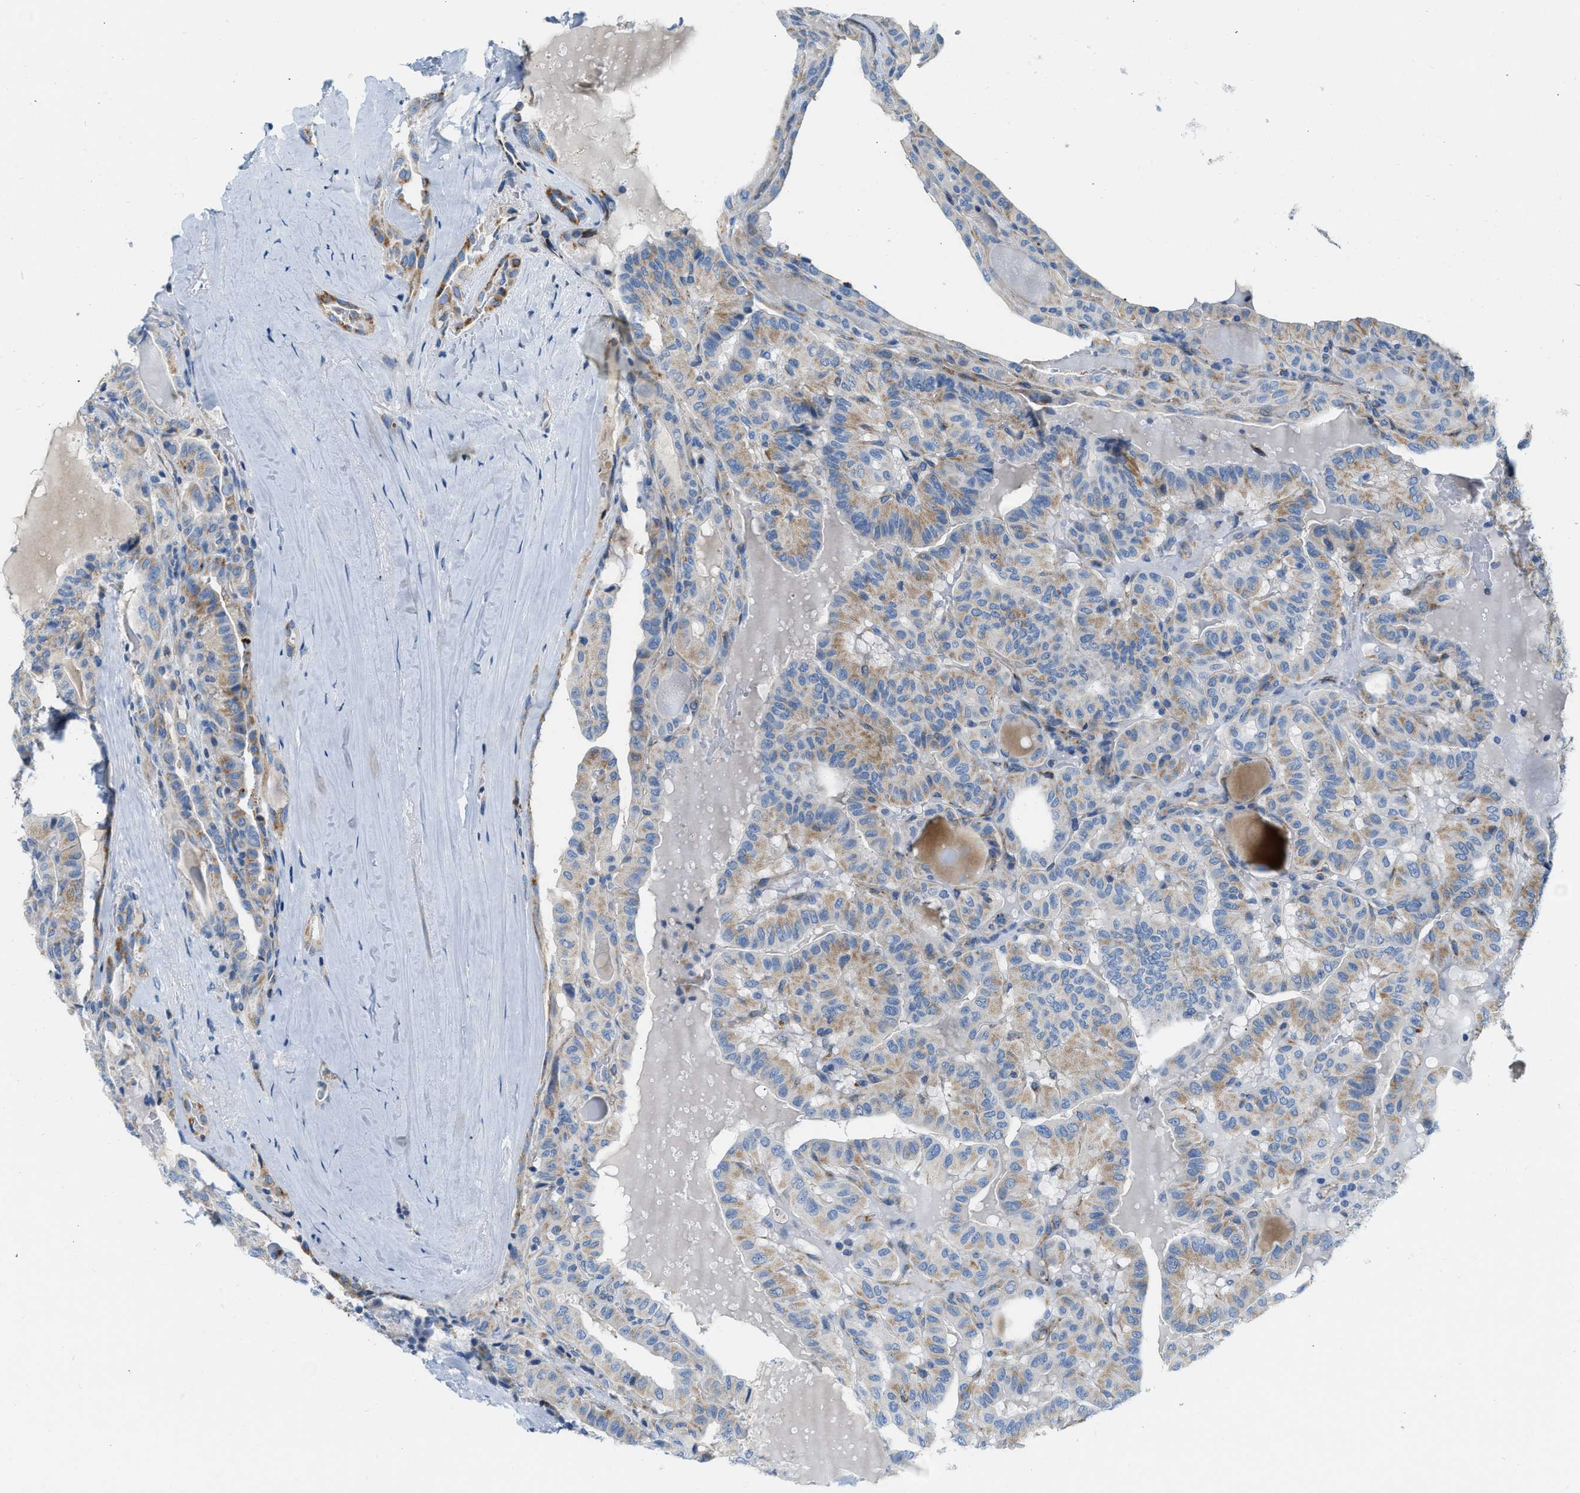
{"staining": {"intensity": "moderate", "quantity": "25%-75%", "location": "cytoplasmic/membranous"}, "tissue": "head and neck cancer", "cell_type": "Tumor cells", "image_type": "cancer", "snomed": [{"axis": "morphology", "description": "Squamous cell carcinoma, NOS"}, {"axis": "topography", "description": "Oral tissue"}, {"axis": "topography", "description": "Head-Neck"}], "caption": "Tumor cells exhibit medium levels of moderate cytoplasmic/membranous staining in approximately 25%-75% of cells in head and neck cancer (squamous cell carcinoma). The staining was performed using DAB to visualize the protein expression in brown, while the nuclei were stained in blue with hematoxylin (Magnification: 20x).", "gene": "JADE1", "patient": {"sex": "female", "age": 50}}